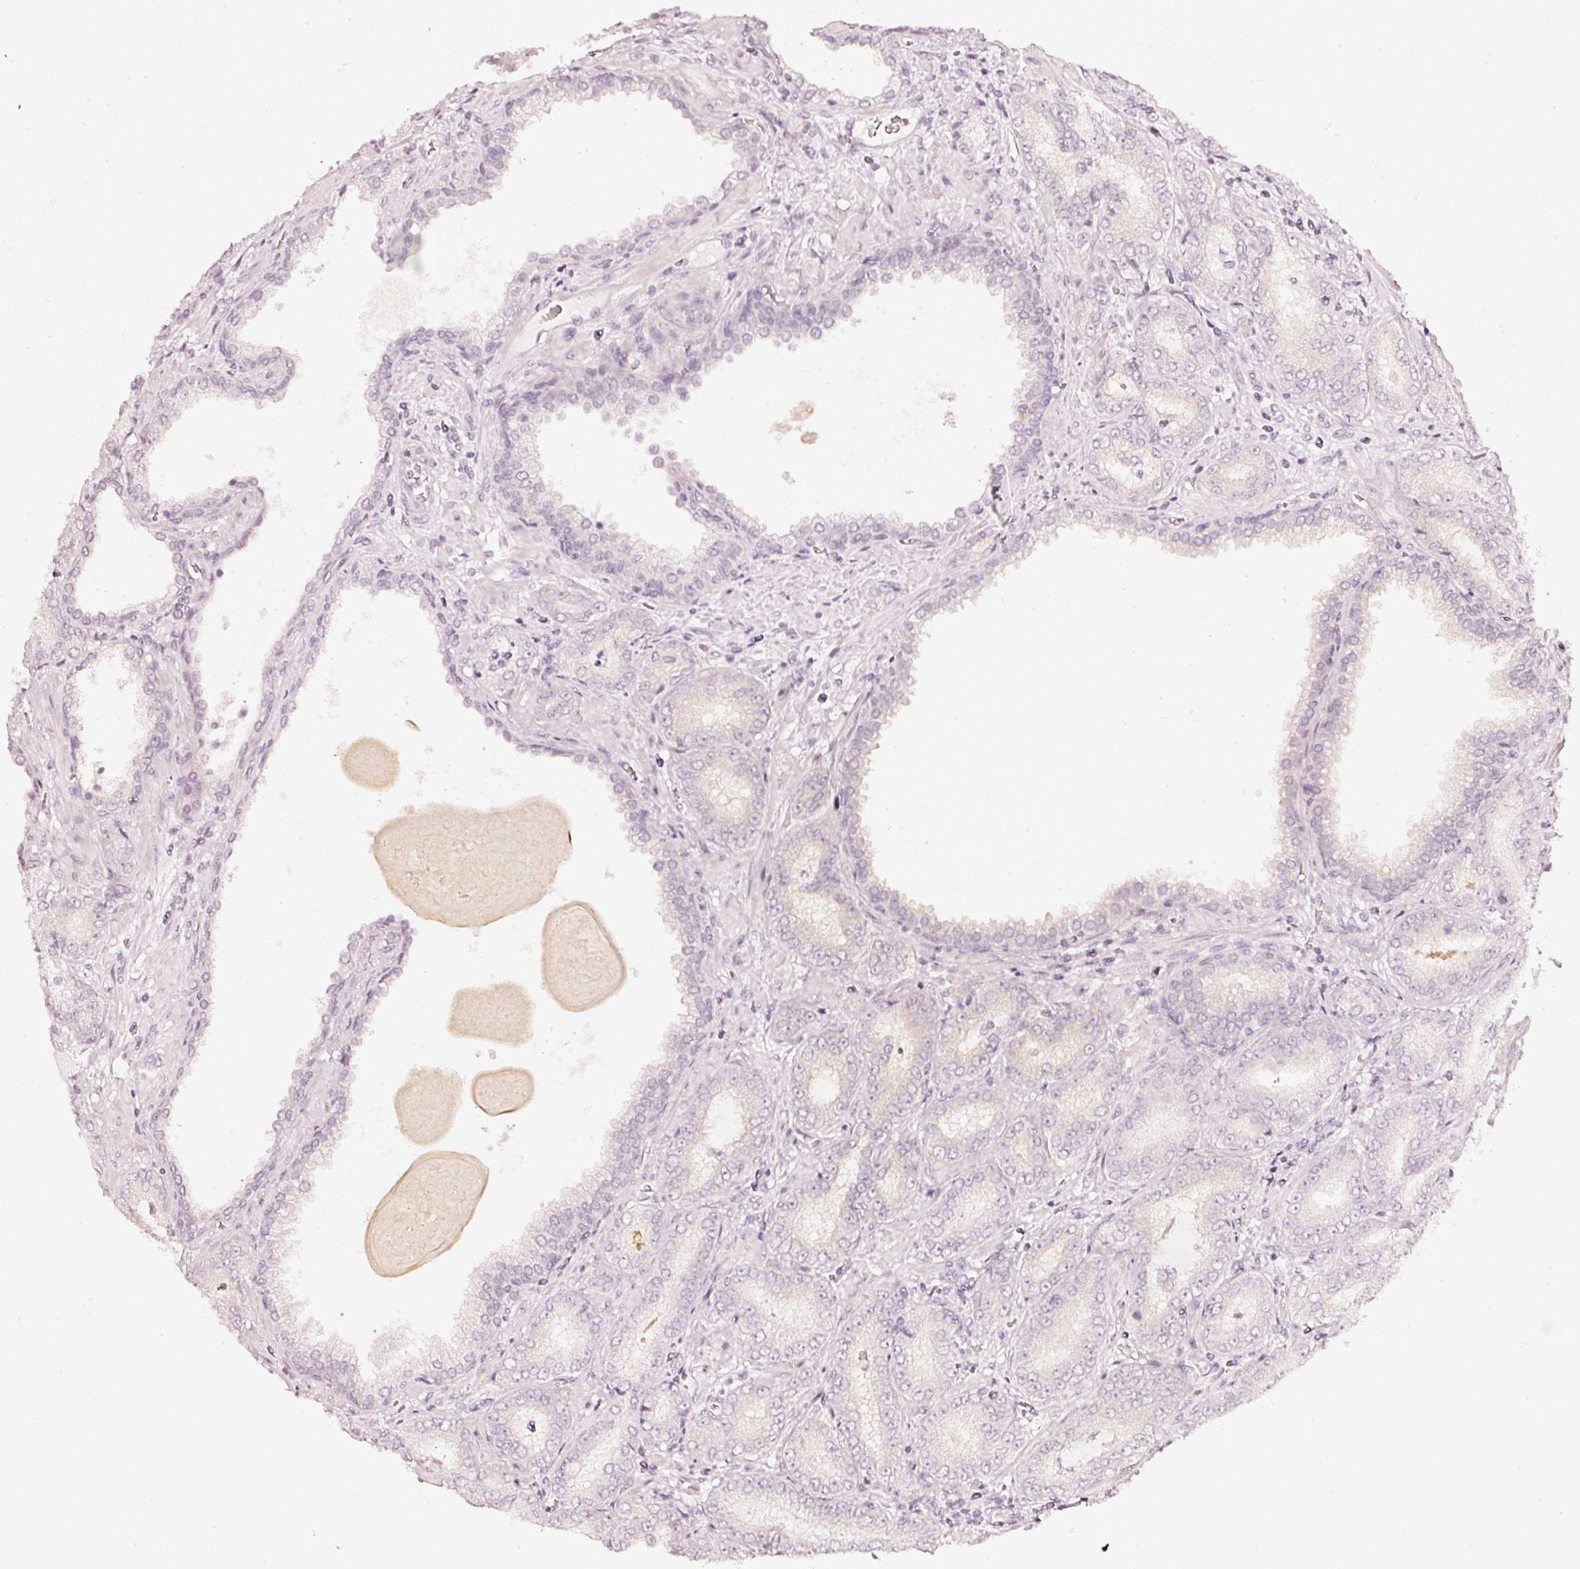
{"staining": {"intensity": "negative", "quantity": "none", "location": "none"}, "tissue": "prostate cancer", "cell_type": "Tumor cells", "image_type": "cancer", "snomed": [{"axis": "morphology", "description": "Adenocarcinoma, High grade"}, {"axis": "topography", "description": "Prostate"}], "caption": "High magnification brightfield microscopy of adenocarcinoma (high-grade) (prostate) stained with DAB (brown) and counterstained with hematoxylin (blue): tumor cells show no significant staining.", "gene": "CNP", "patient": {"sex": "male", "age": 72}}